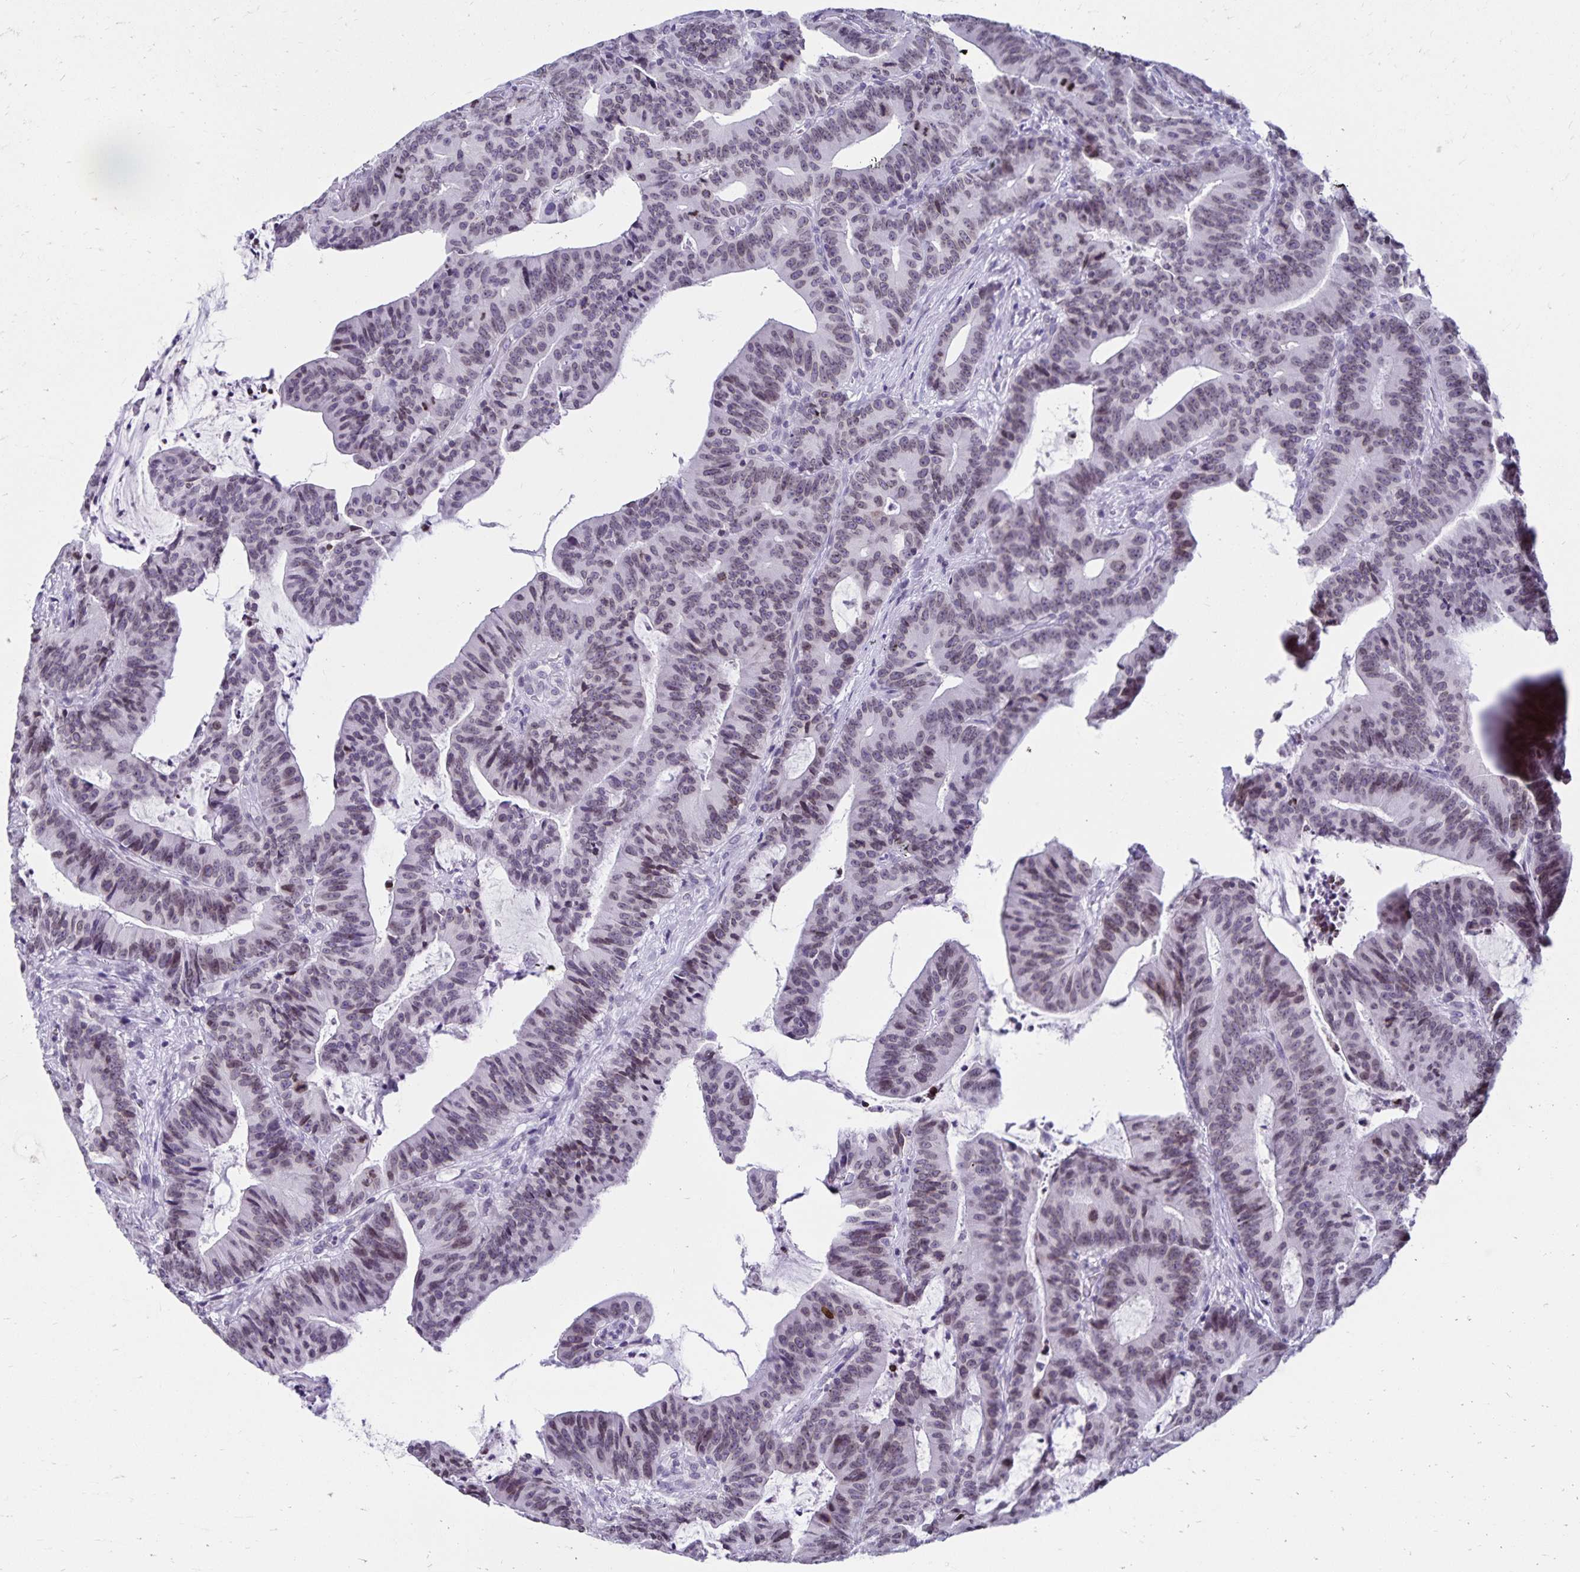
{"staining": {"intensity": "weak", "quantity": "25%-75%", "location": "nuclear"}, "tissue": "colorectal cancer", "cell_type": "Tumor cells", "image_type": "cancer", "snomed": [{"axis": "morphology", "description": "Adenocarcinoma, NOS"}, {"axis": "topography", "description": "Colon"}], "caption": "About 25%-75% of tumor cells in adenocarcinoma (colorectal) exhibit weak nuclear protein staining as visualized by brown immunohistochemical staining.", "gene": "FAM166C", "patient": {"sex": "female", "age": 78}}